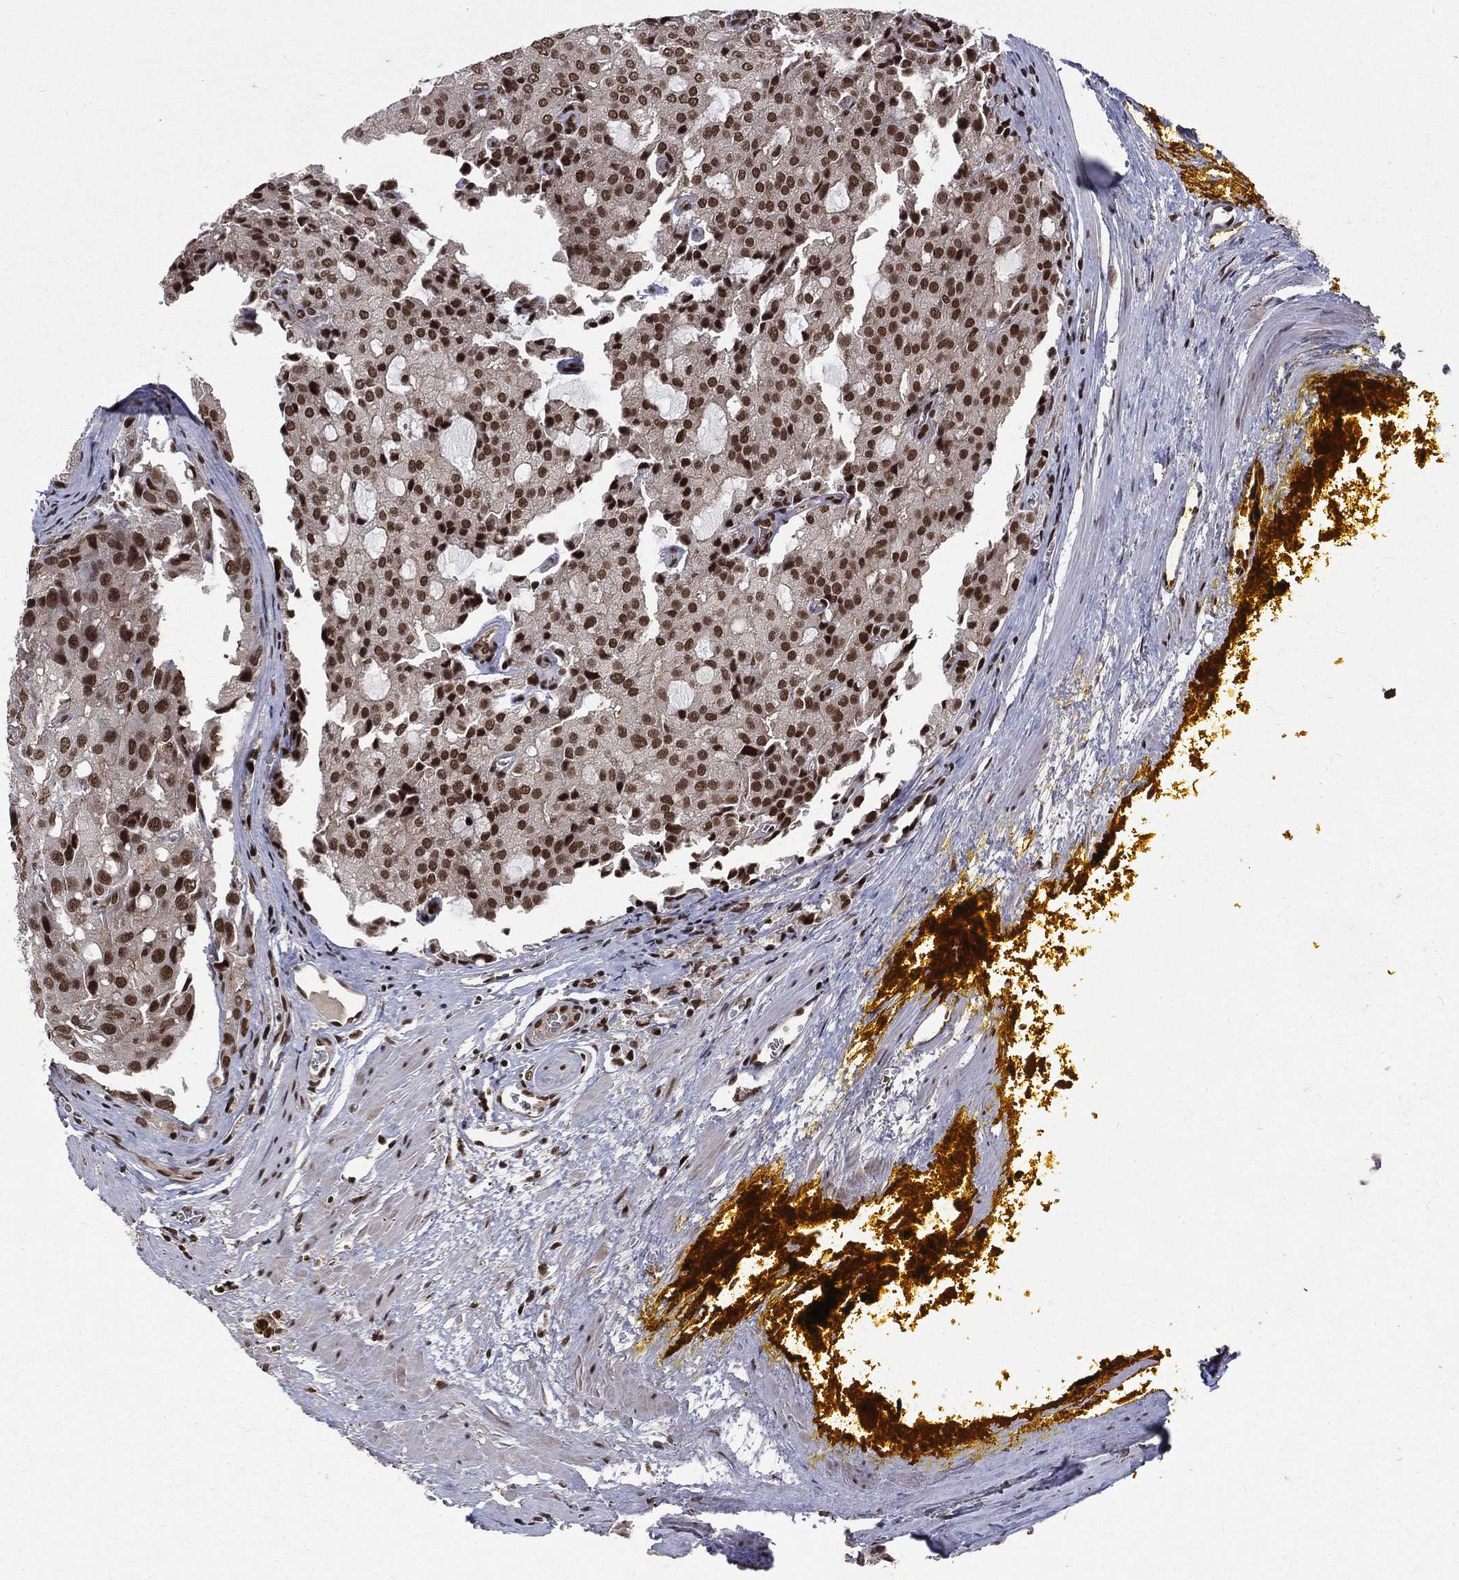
{"staining": {"intensity": "strong", "quantity": ">75%", "location": "nuclear"}, "tissue": "prostate cancer", "cell_type": "Tumor cells", "image_type": "cancer", "snomed": [{"axis": "morphology", "description": "Adenocarcinoma, NOS"}, {"axis": "topography", "description": "Prostate and seminal vesicle, NOS"}, {"axis": "topography", "description": "Prostate"}], "caption": "A high amount of strong nuclear positivity is identified in about >75% of tumor cells in prostate adenocarcinoma tissue. (Brightfield microscopy of DAB IHC at high magnification).", "gene": "SMC3", "patient": {"sex": "male", "age": 67}}